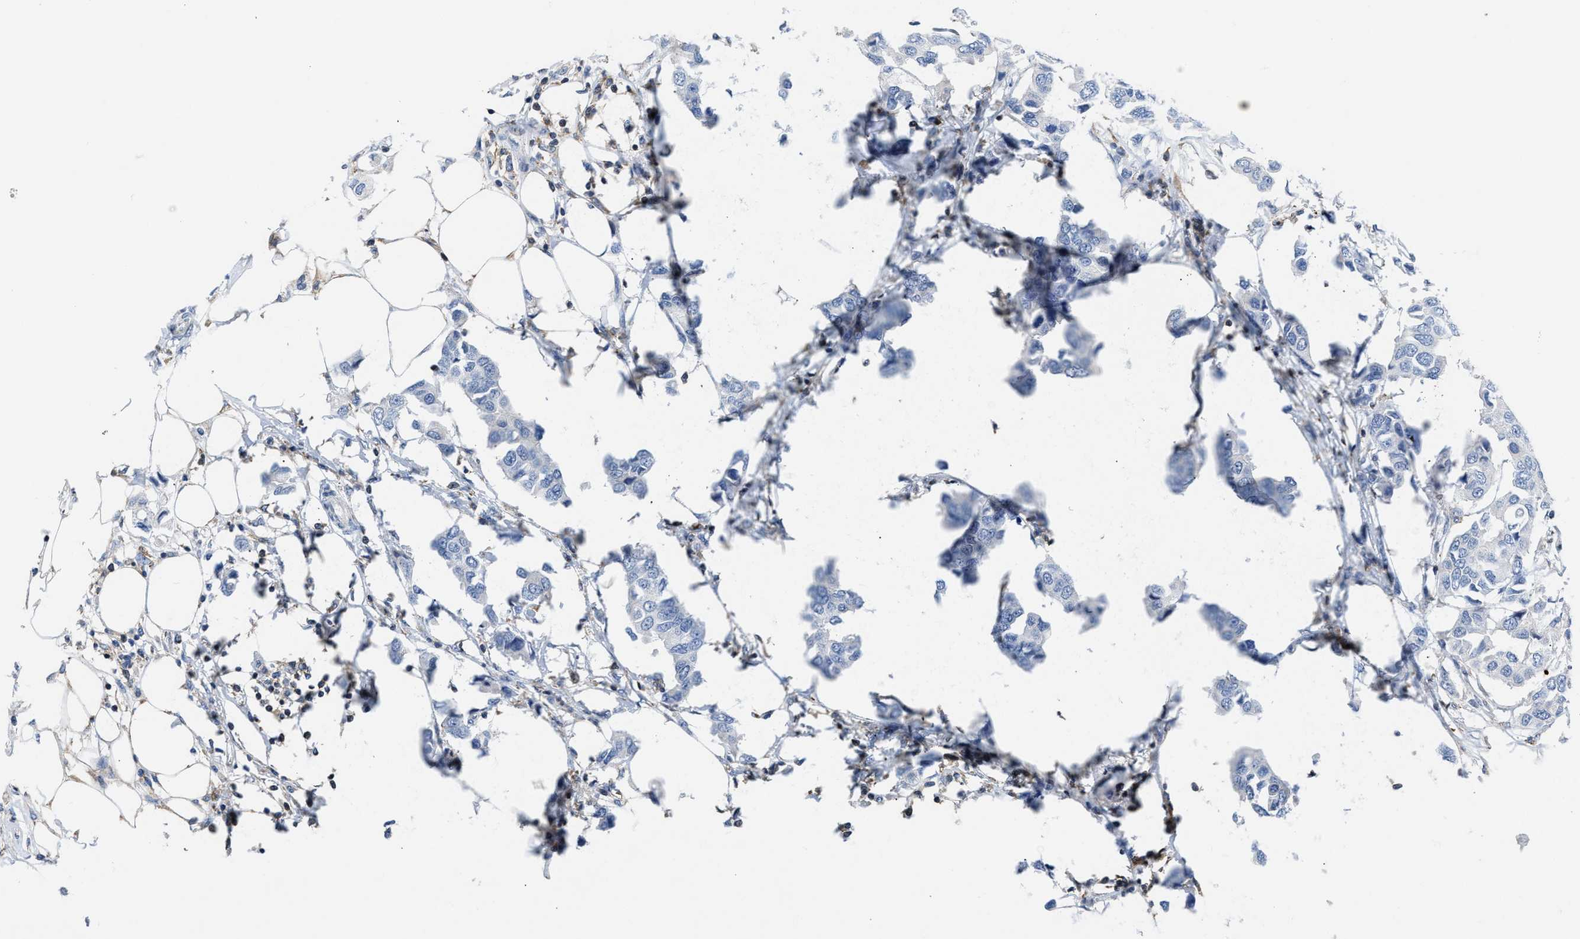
{"staining": {"intensity": "negative", "quantity": "none", "location": "none"}, "tissue": "breast cancer", "cell_type": "Tumor cells", "image_type": "cancer", "snomed": [{"axis": "morphology", "description": "Duct carcinoma"}, {"axis": "topography", "description": "Breast"}], "caption": "A high-resolution image shows IHC staining of breast cancer (invasive ductal carcinoma), which demonstrates no significant positivity in tumor cells.", "gene": "ATP9A", "patient": {"sex": "female", "age": 80}}